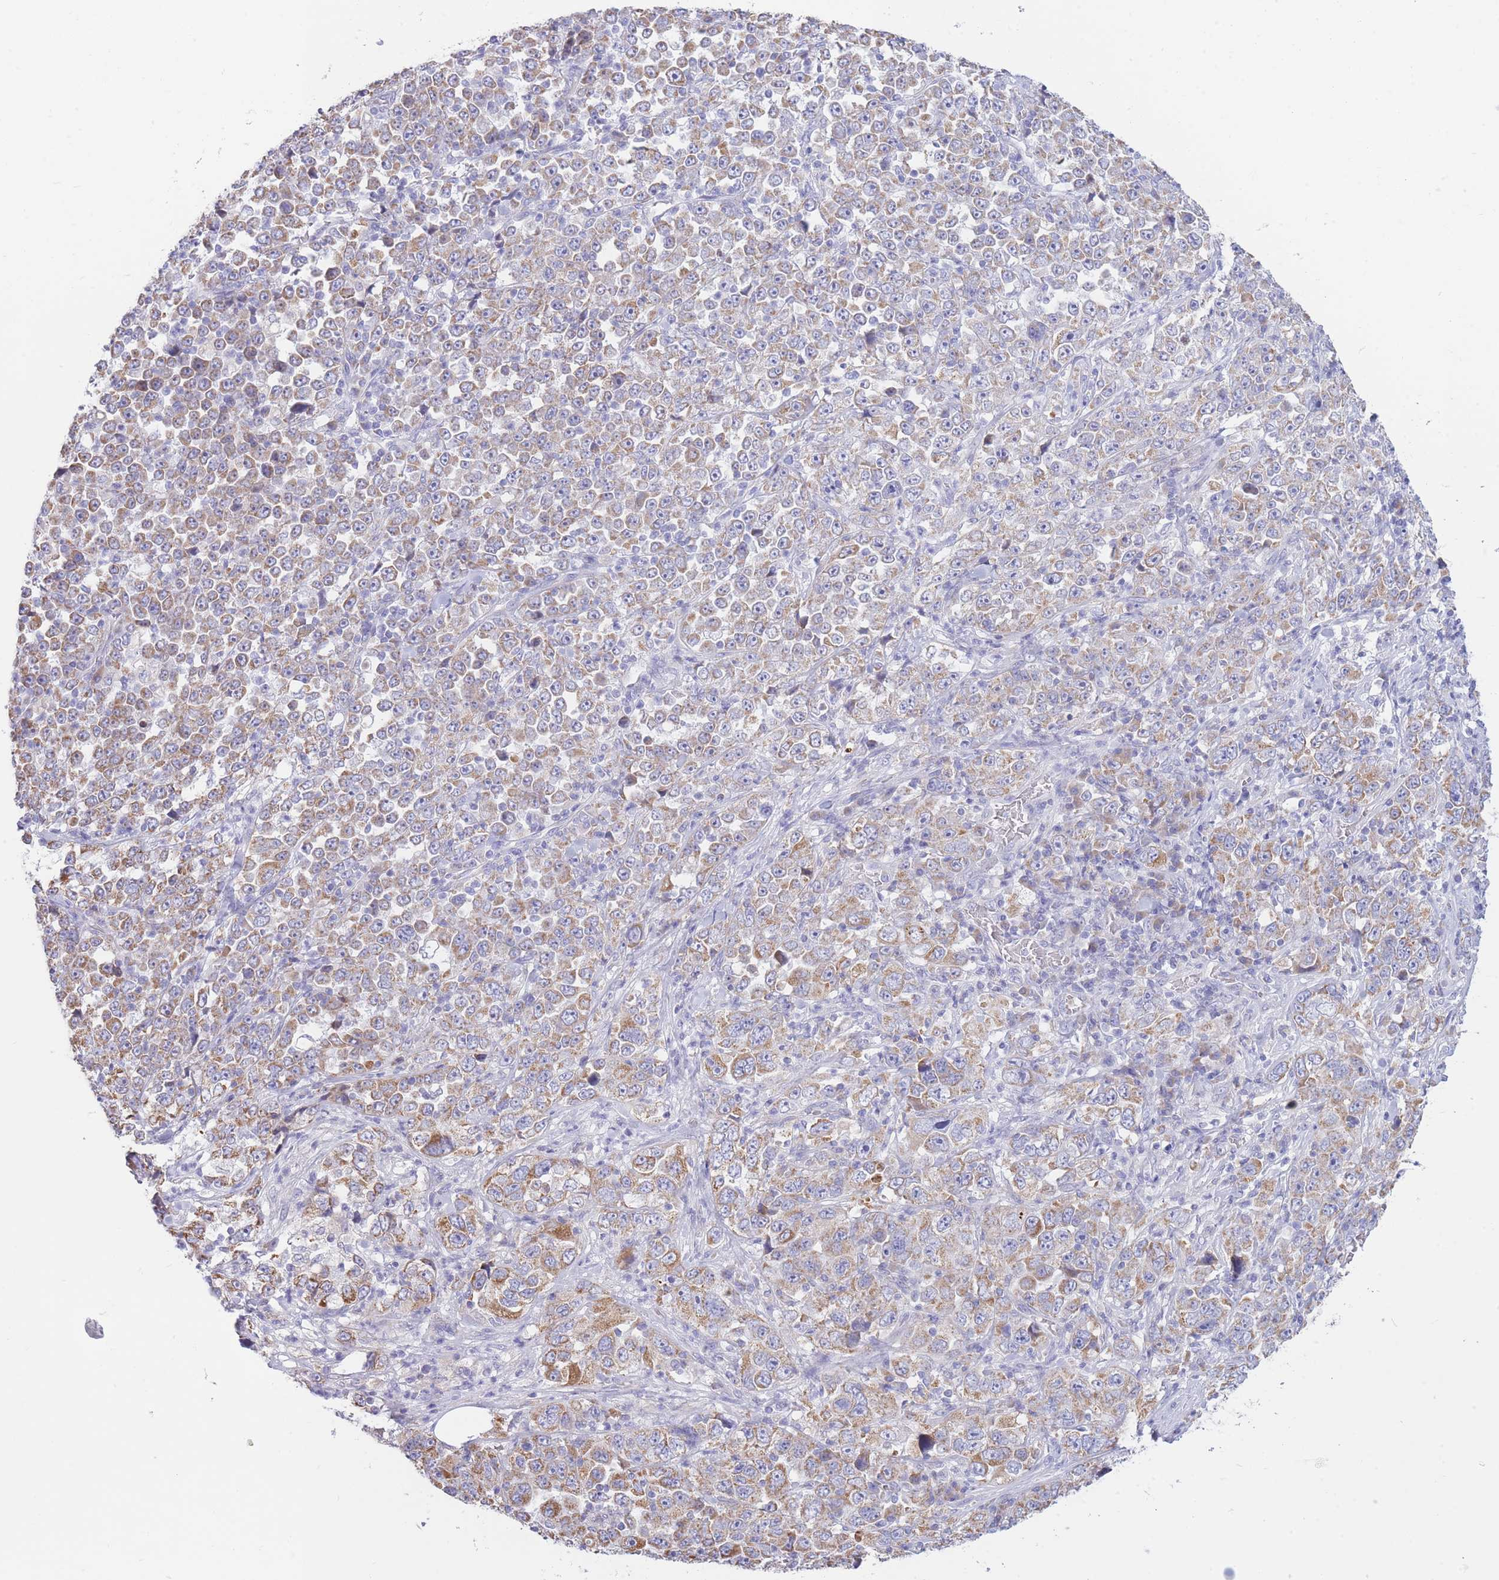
{"staining": {"intensity": "weak", "quantity": ">75%", "location": "cytoplasmic/membranous"}, "tissue": "stomach cancer", "cell_type": "Tumor cells", "image_type": "cancer", "snomed": [{"axis": "morphology", "description": "Normal tissue, NOS"}, {"axis": "morphology", "description": "Adenocarcinoma, NOS"}, {"axis": "topography", "description": "Stomach, upper"}, {"axis": "topography", "description": "Stomach"}], "caption": "A low amount of weak cytoplasmic/membranous expression is seen in about >75% of tumor cells in stomach adenocarcinoma tissue. (Stains: DAB (3,3'-diaminobenzidine) in brown, nuclei in blue, Microscopy: brightfield microscopy at high magnification).", "gene": "NANP", "patient": {"sex": "male", "age": 59}}